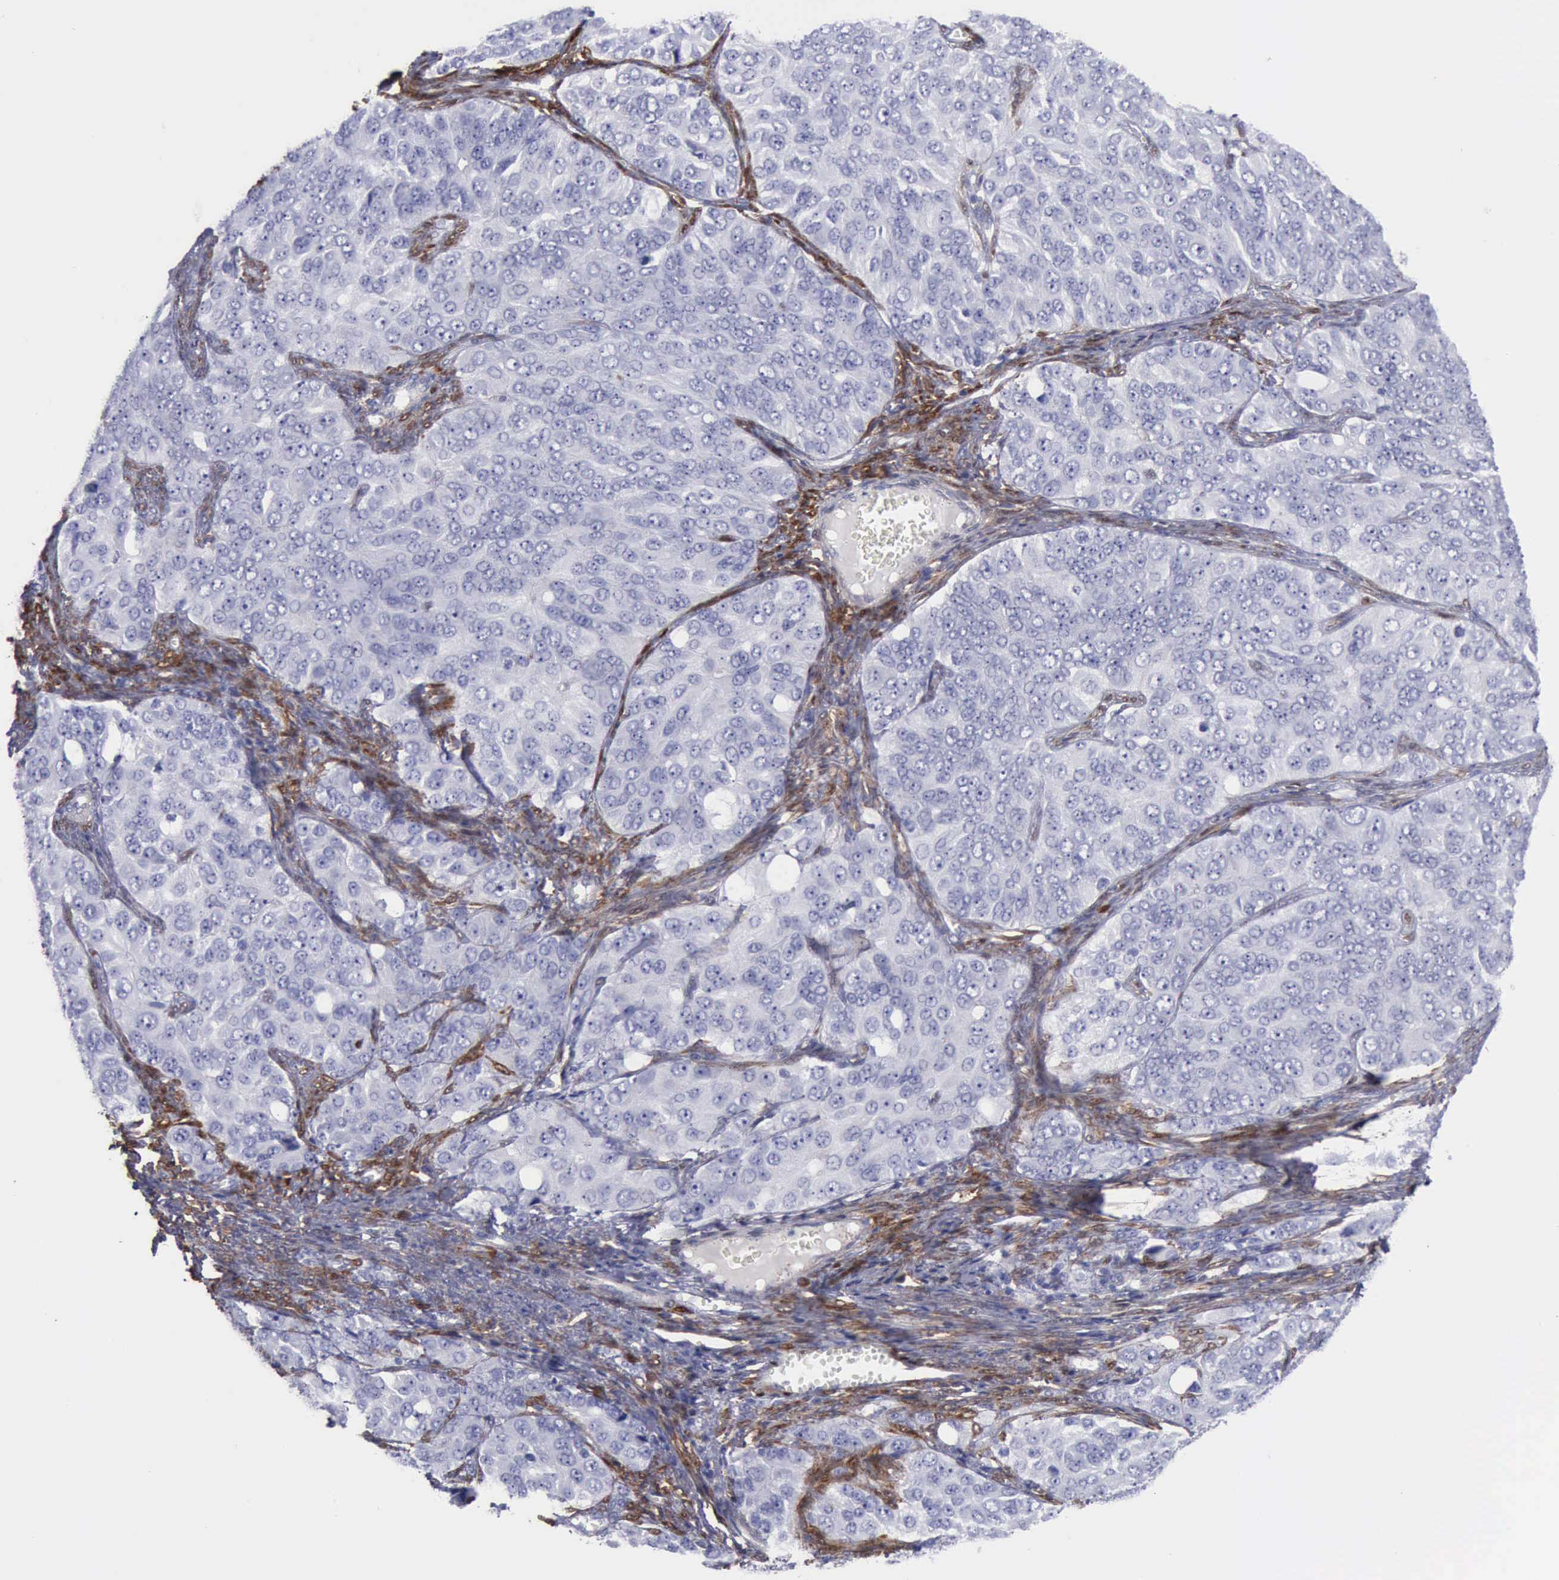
{"staining": {"intensity": "negative", "quantity": "none", "location": "none"}, "tissue": "ovarian cancer", "cell_type": "Tumor cells", "image_type": "cancer", "snomed": [{"axis": "morphology", "description": "Carcinoma, endometroid"}, {"axis": "topography", "description": "Ovary"}], "caption": "The immunohistochemistry histopathology image has no significant positivity in tumor cells of ovarian cancer (endometroid carcinoma) tissue.", "gene": "FHL1", "patient": {"sex": "female", "age": 51}}